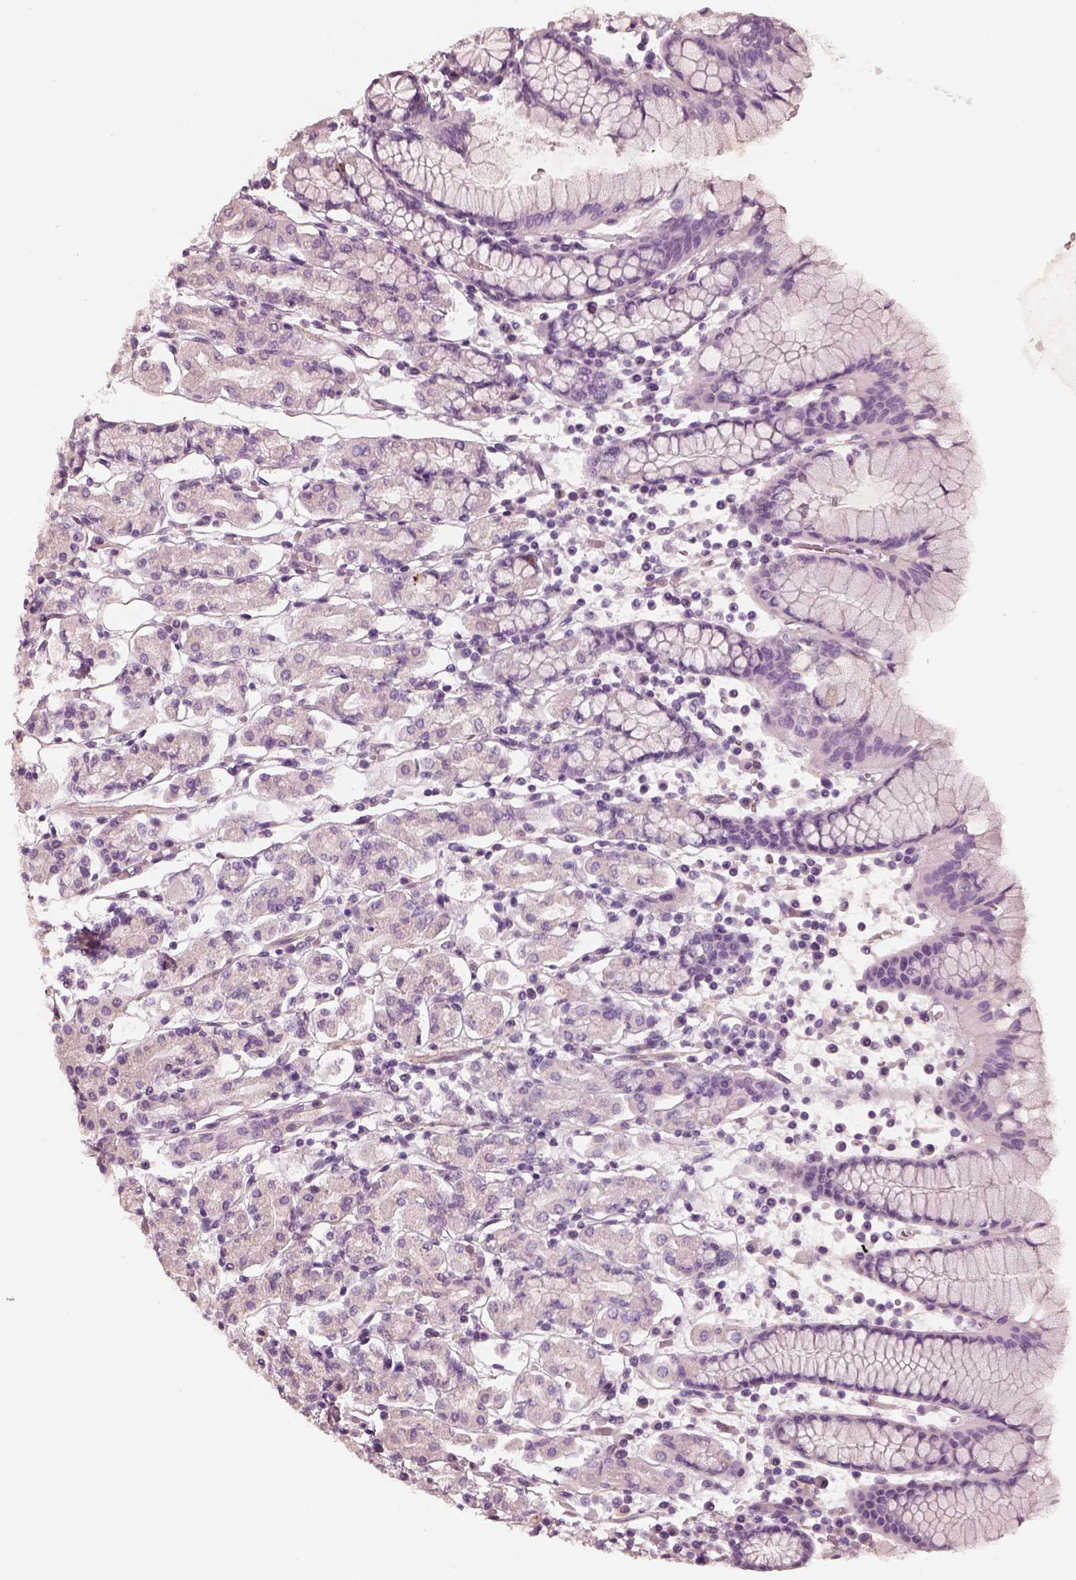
{"staining": {"intensity": "negative", "quantity": "none", "location": "none"}, "tissue": "stomach", "cell_type": "Glandular cells", "image_type": "normal", "snomed": [{"axis": "morphology", "description": "Normal tissue, NOS"}, {"axis": "topography", "description": "Stomach, upper"}, {"axis": "topography", "description": "Stomach"}], "caption": "Benign stomach was stained to show a protein in brown. There is no significant staining in glandular cells. The staining was performed using DAB to visualize the protein expression in brown, while the nuclei were stained in blue with hematoxylin (Magnification: 20x).", "gene": "RS1", "patient": {"sex": "male", "age": 62}}